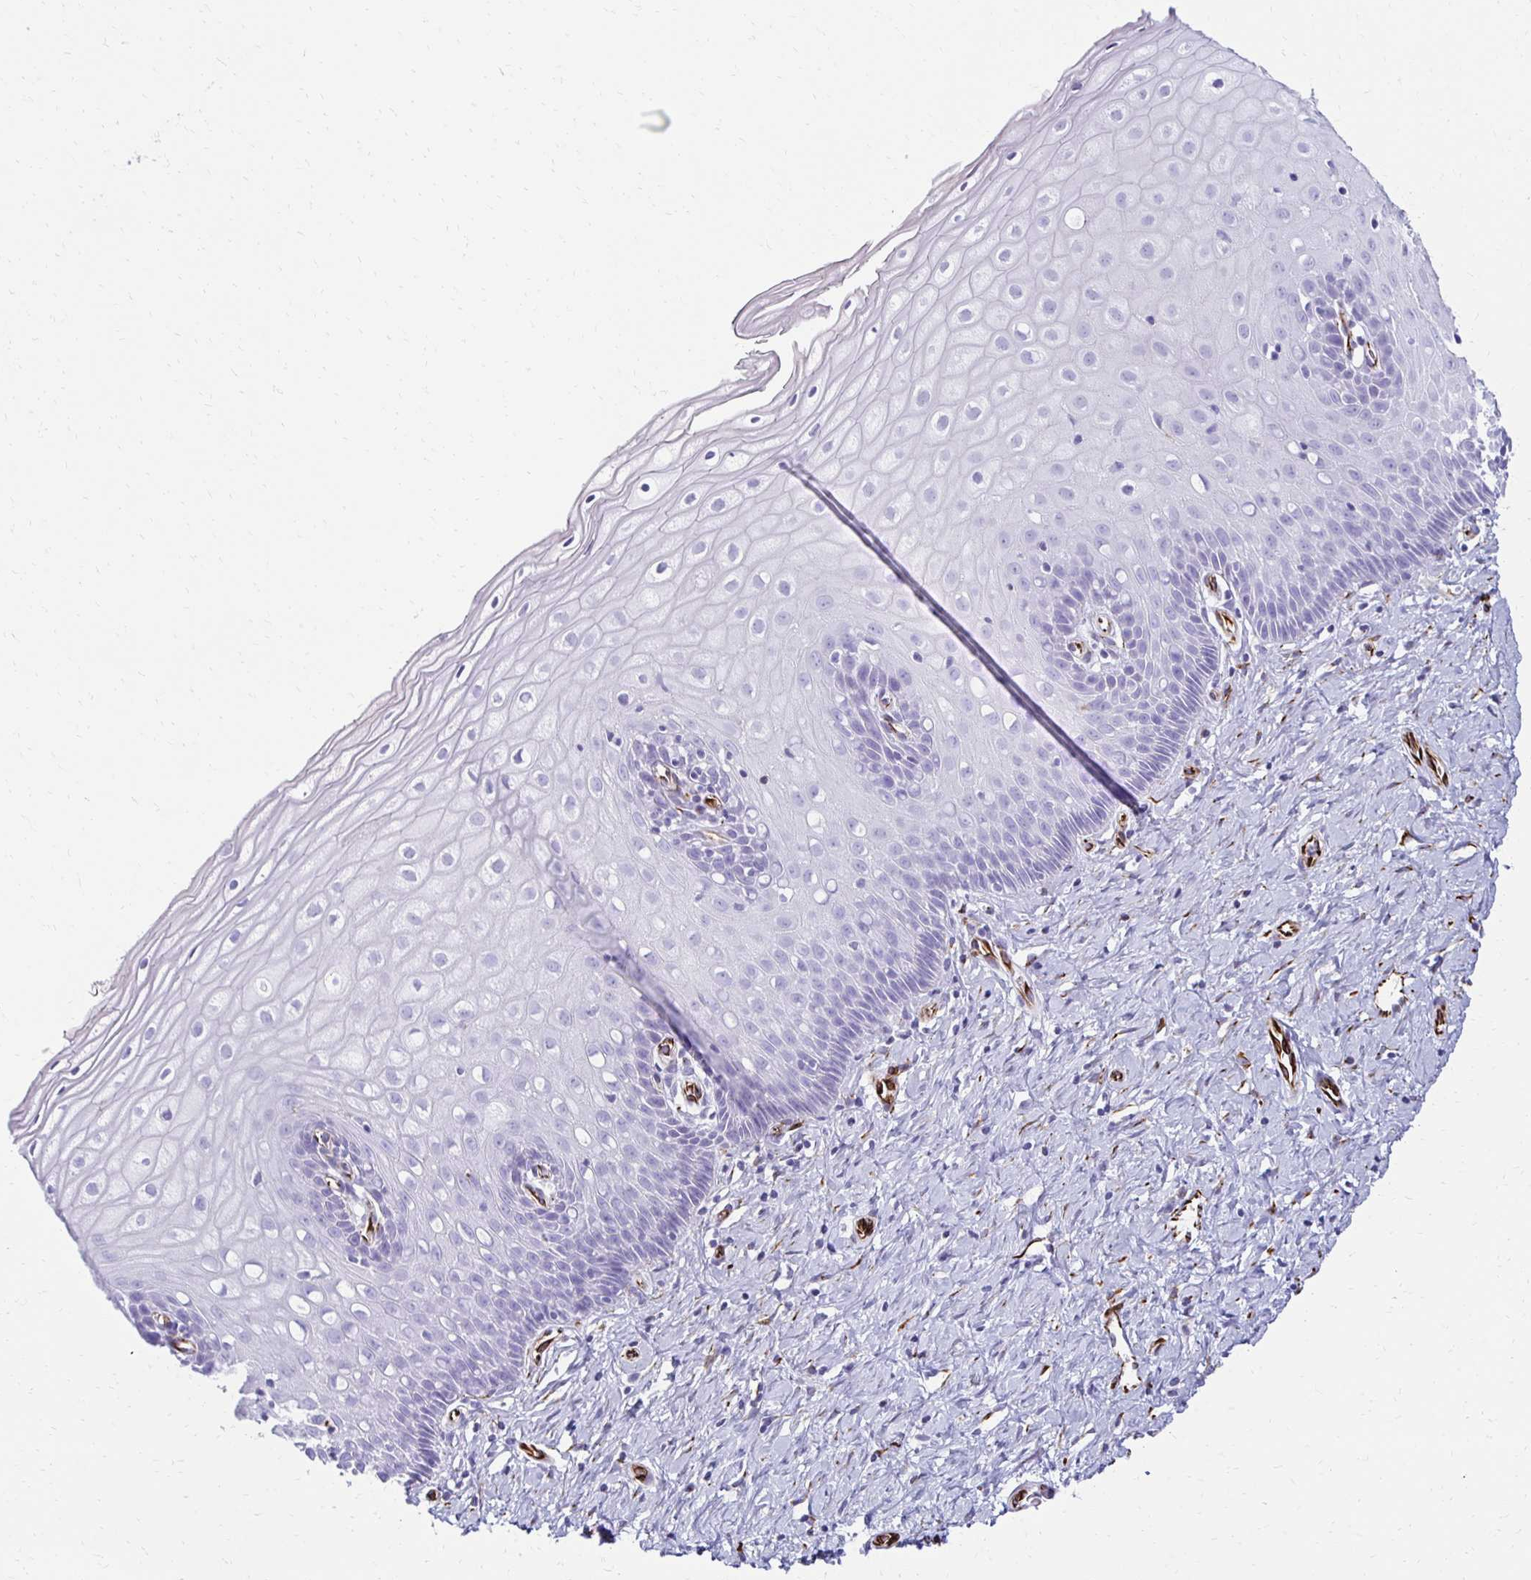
{"staining": {"intensity": "negative", "quantity": "none", "location": "none"}, "tissue": "cervix", "cell_type": "Glandular cells", "image_type": "normal", "snomed": [{"axis": "morphology", "description": "Normal tissue, NOS"}, {"axis": "topography", "description": "Cervix"}], "caption": "DAB (3,3'-diaminobenzidine) immunohistochemical staining of normal human cervix demonstrates no significant expression in glandular cells. Brightfield microscopy of IHC stained with DAB (brown) and hematoxylin (blue), captured at high magnification.", "gene": "TMEM54", "patient": {"sex": "female", "age": 37}}